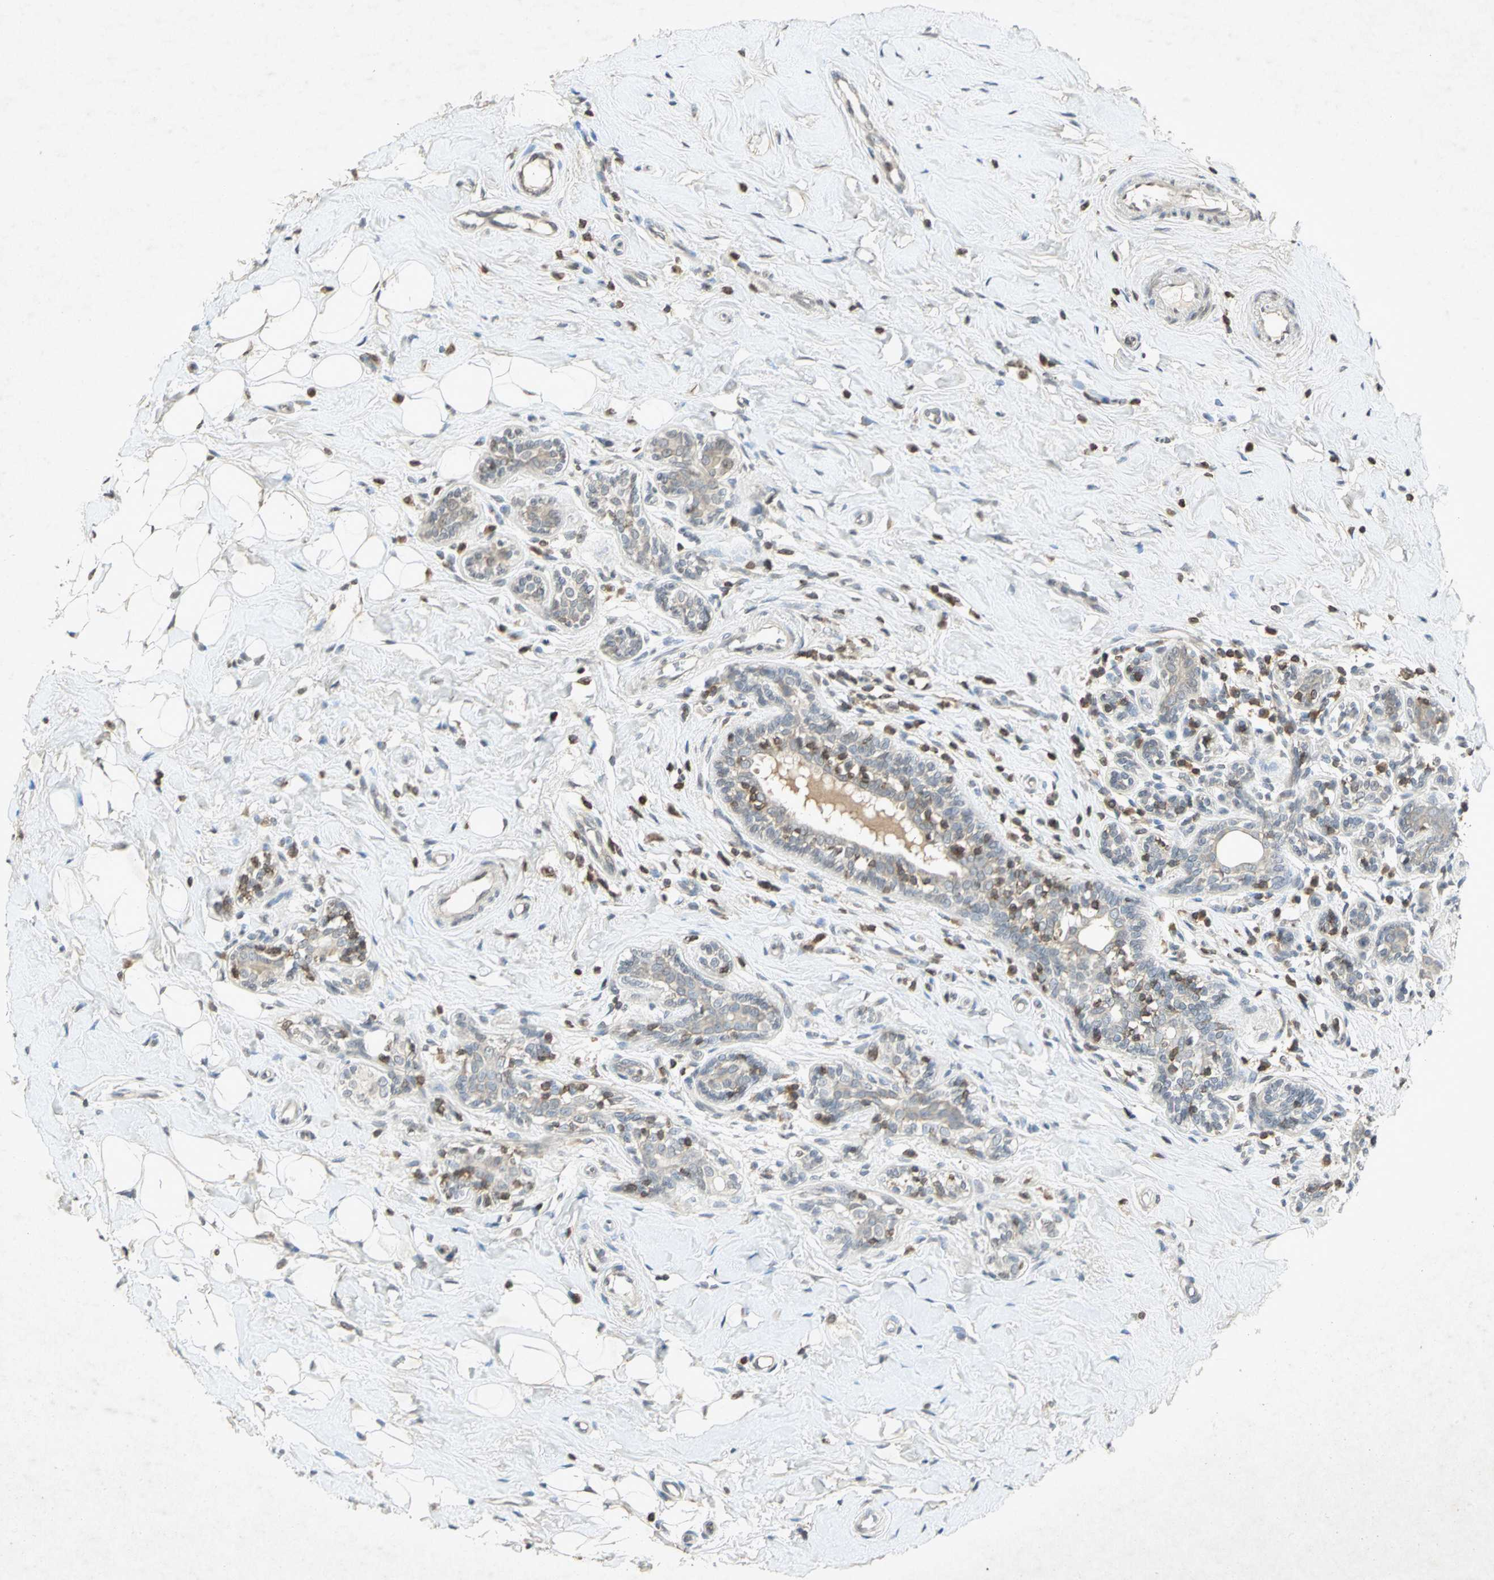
{"staining": {"intensity": "weak", "quantity": "<25%", "location": "cytoplasmic/membranous"}, "tissue": "breast cancer", "cell_type": "Tumor cells", "image_type": "cancer", "snomed": [{"axis": "morphology", "description": "Normal tissue, NOS"}, {"axis": "morphology", "description": "Lobular carcinoma"}, {"axis": "topography", "description": "Breast"}], "caption": "Immunohistochemistry photomicrograph of human breast cancer (lobular carcinoma) stained for a protein (brown), which displays no expression in tumor cells. (IHC, brightfield microscopy, high magnification).", "gene": "IL16", "patient": {"sex": "female", "age": 47}}